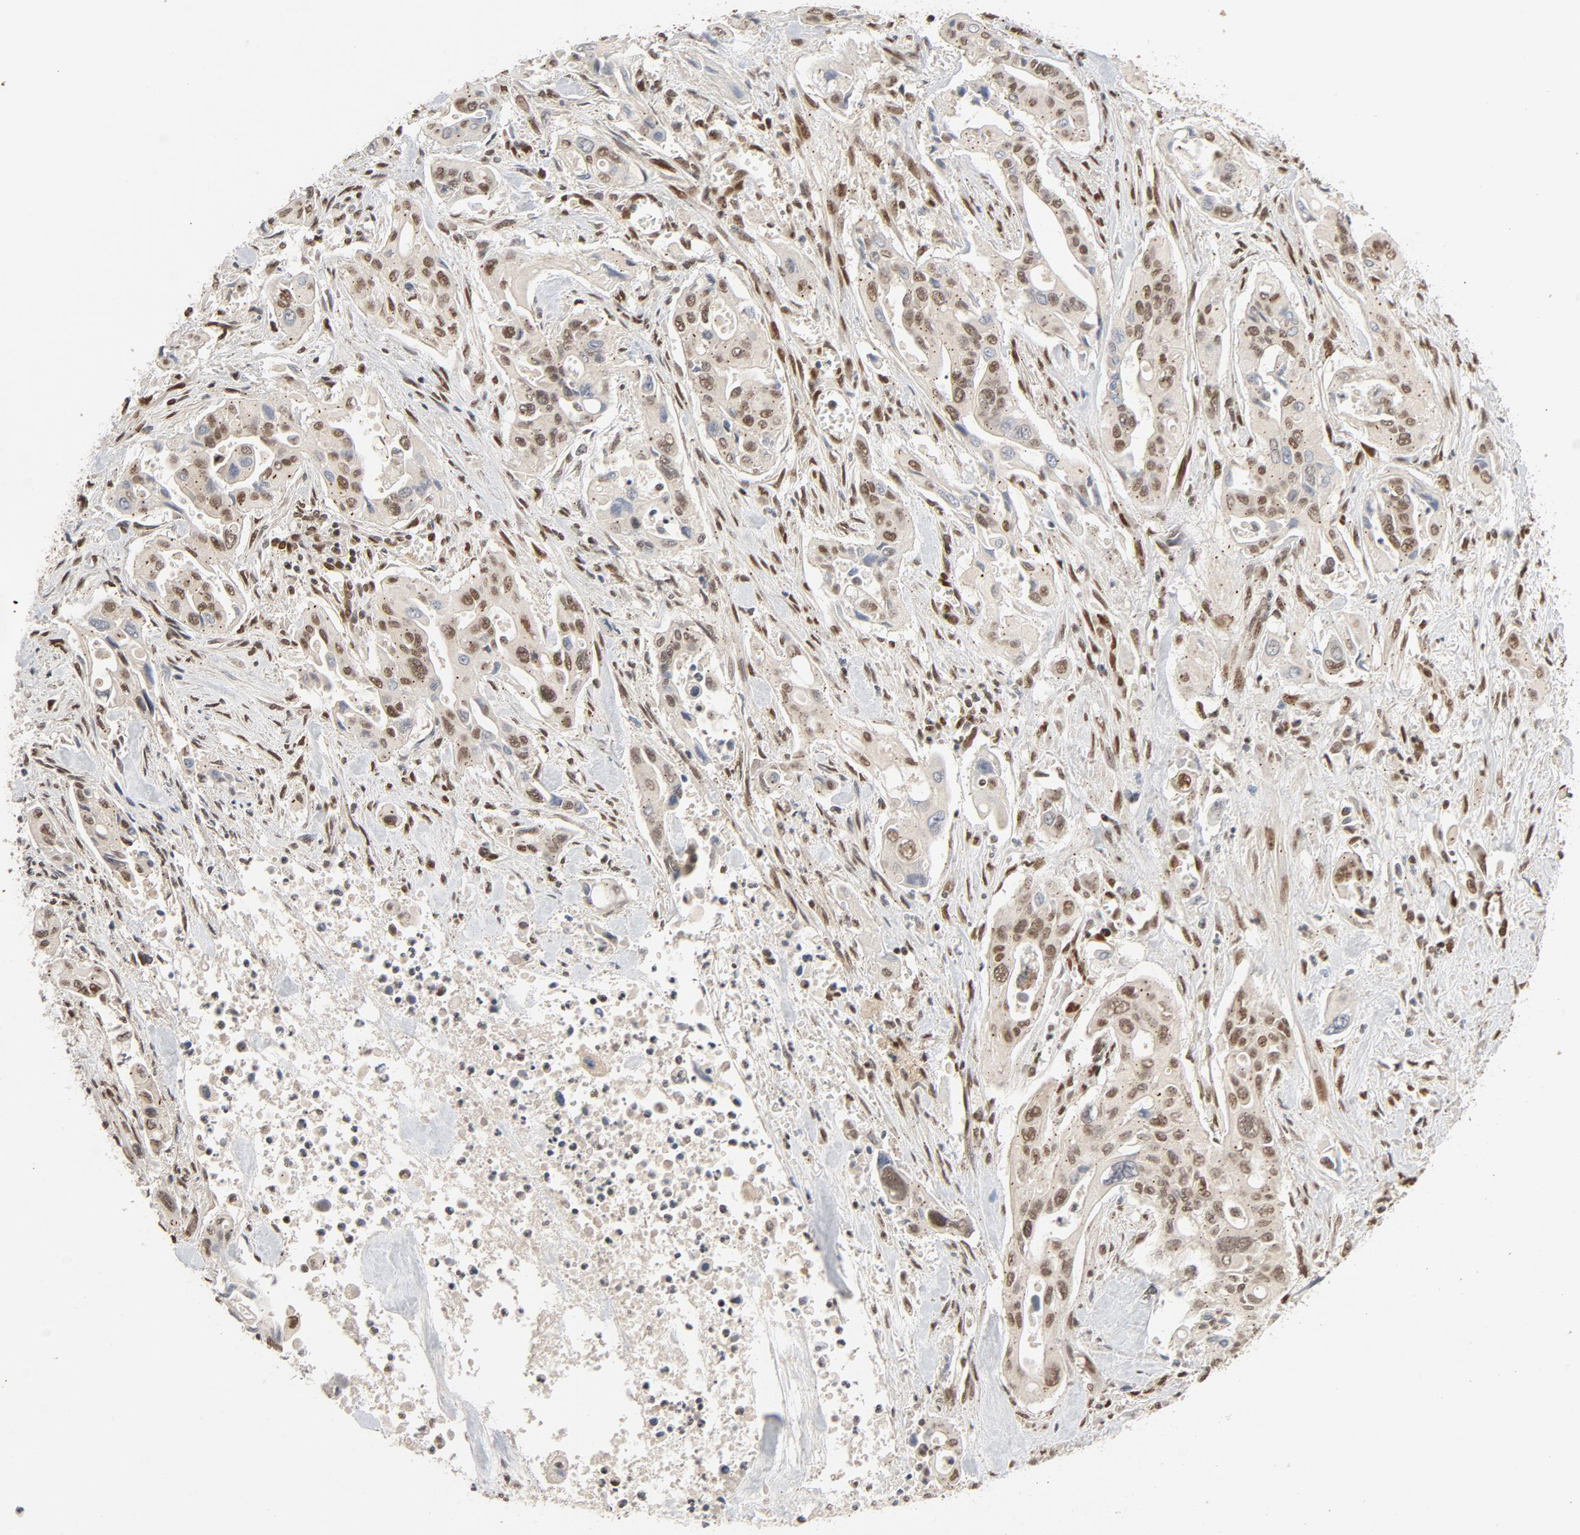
{"staining": {"intensity": "moderate", "quantity": ">75%", "location": "nuclear"}, "tissue": "pancreatic cancer", "cell_type": "Tumor cells", "image_type": "cancer", "snomed": [{"axis": "morphology", "description": "Adenocarcinoma, NOS"}, {"axis": "topography", "description": "Pancreas"}], "caption": "Pancreatic cancer stained with a protein marker exhibits moderate staining in tumor cells.", "gene": "SMARCD1", "patient": {"sex": "male", "age": 77}}